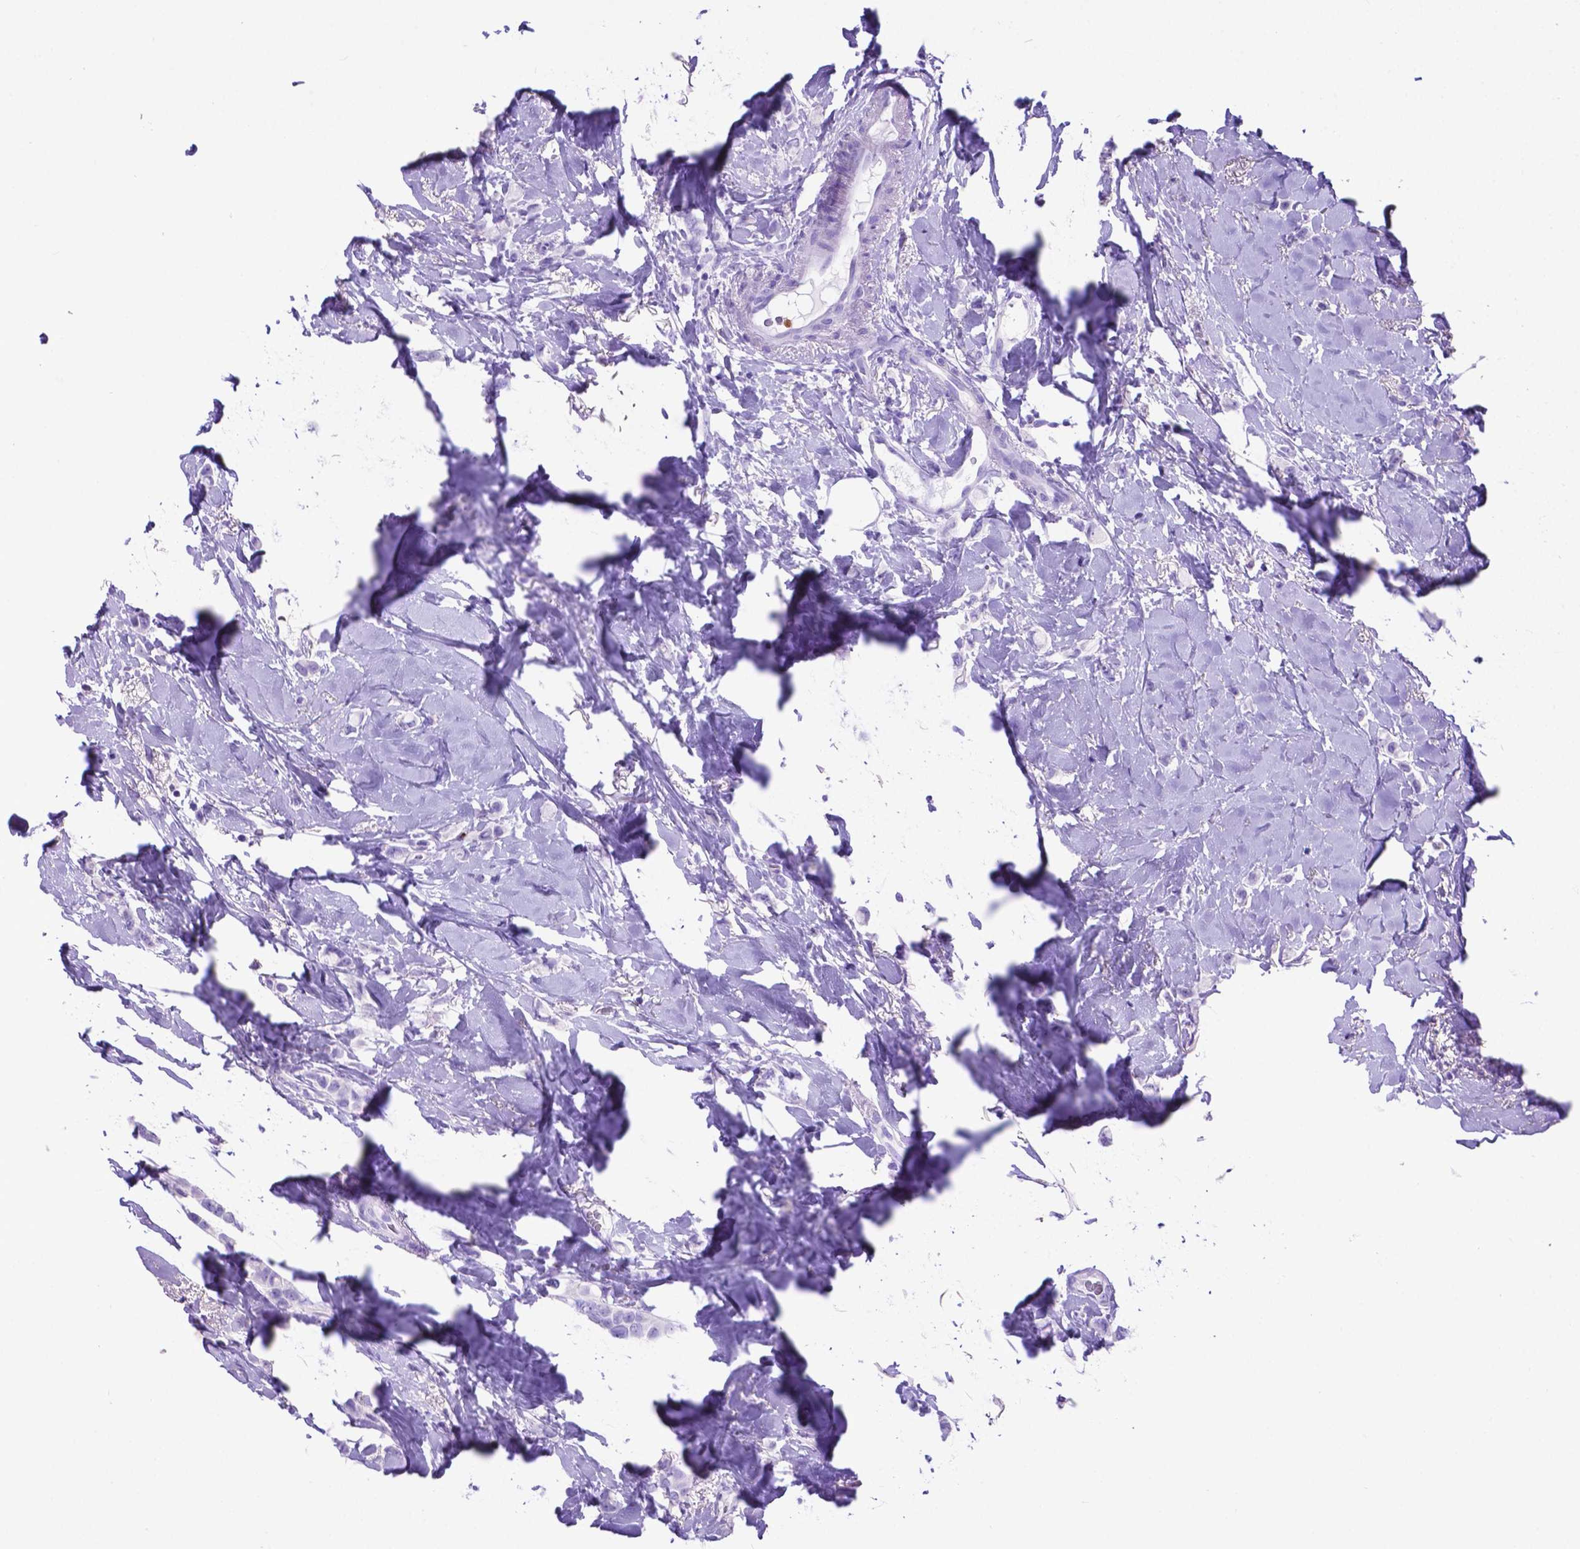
{"staining": {"intensity": "negative", "quantity": "none", "location": "none"}, "tissue": "breast cancer", "cell_type": "Tumor cells", "image_type": "cancer", "snomed": [{"axis": "morphology", "description": "Lobular carcinoma"}, {"axis": "topography", "description": "Breast"}], "caption": "DAB (3,3'-diaminobenzidine) immunohistochemical staining of breast lobular carcinoma demonstrates no significant staining in tumor cells.", "gene": "LZTR1", "patient": {"sex": "female", "age": 66}}